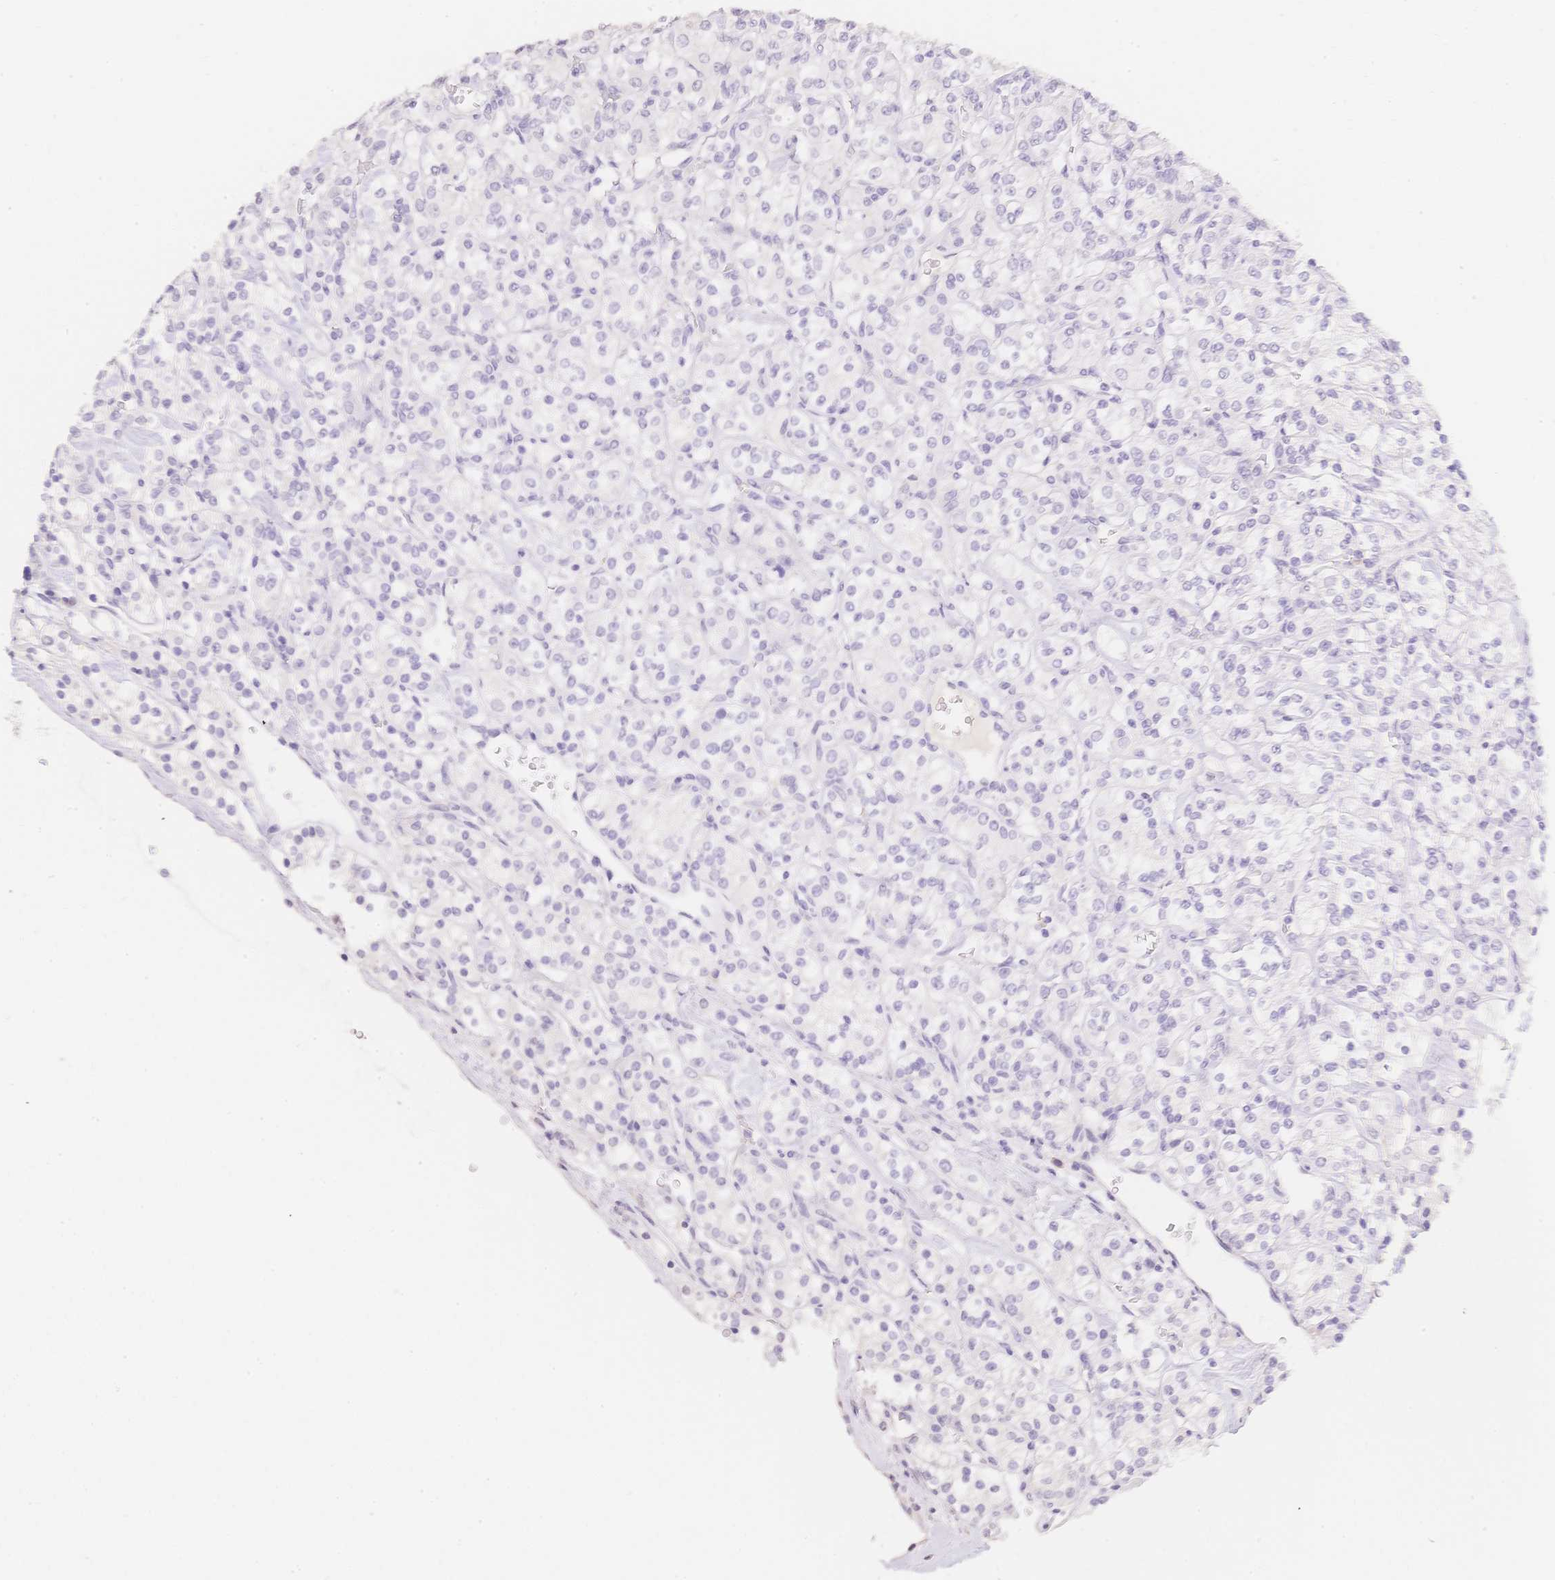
{"staining": {"intensity": "negative", "quantity": "none", "location": "none"}, "tissue": "renal cancer", "cell_type": "Tumor cells", "image_type": "cancer", "snomed": [{"axis": "morphology", "description": "Adenocarcinoma, NOS"}, {"axis": "topography", "description": "Kidney"}], "caption": "DAB immunohistochemical staining of renal cancer reveals no significant positivity in tumor cells. (DAB (3,3'-diaminobenzidine) immunohistochemistry (IHC) with hematoxylin counter stain).", "gene": "HCRTR2", "patient": {"sex": "male", "age": 77}}